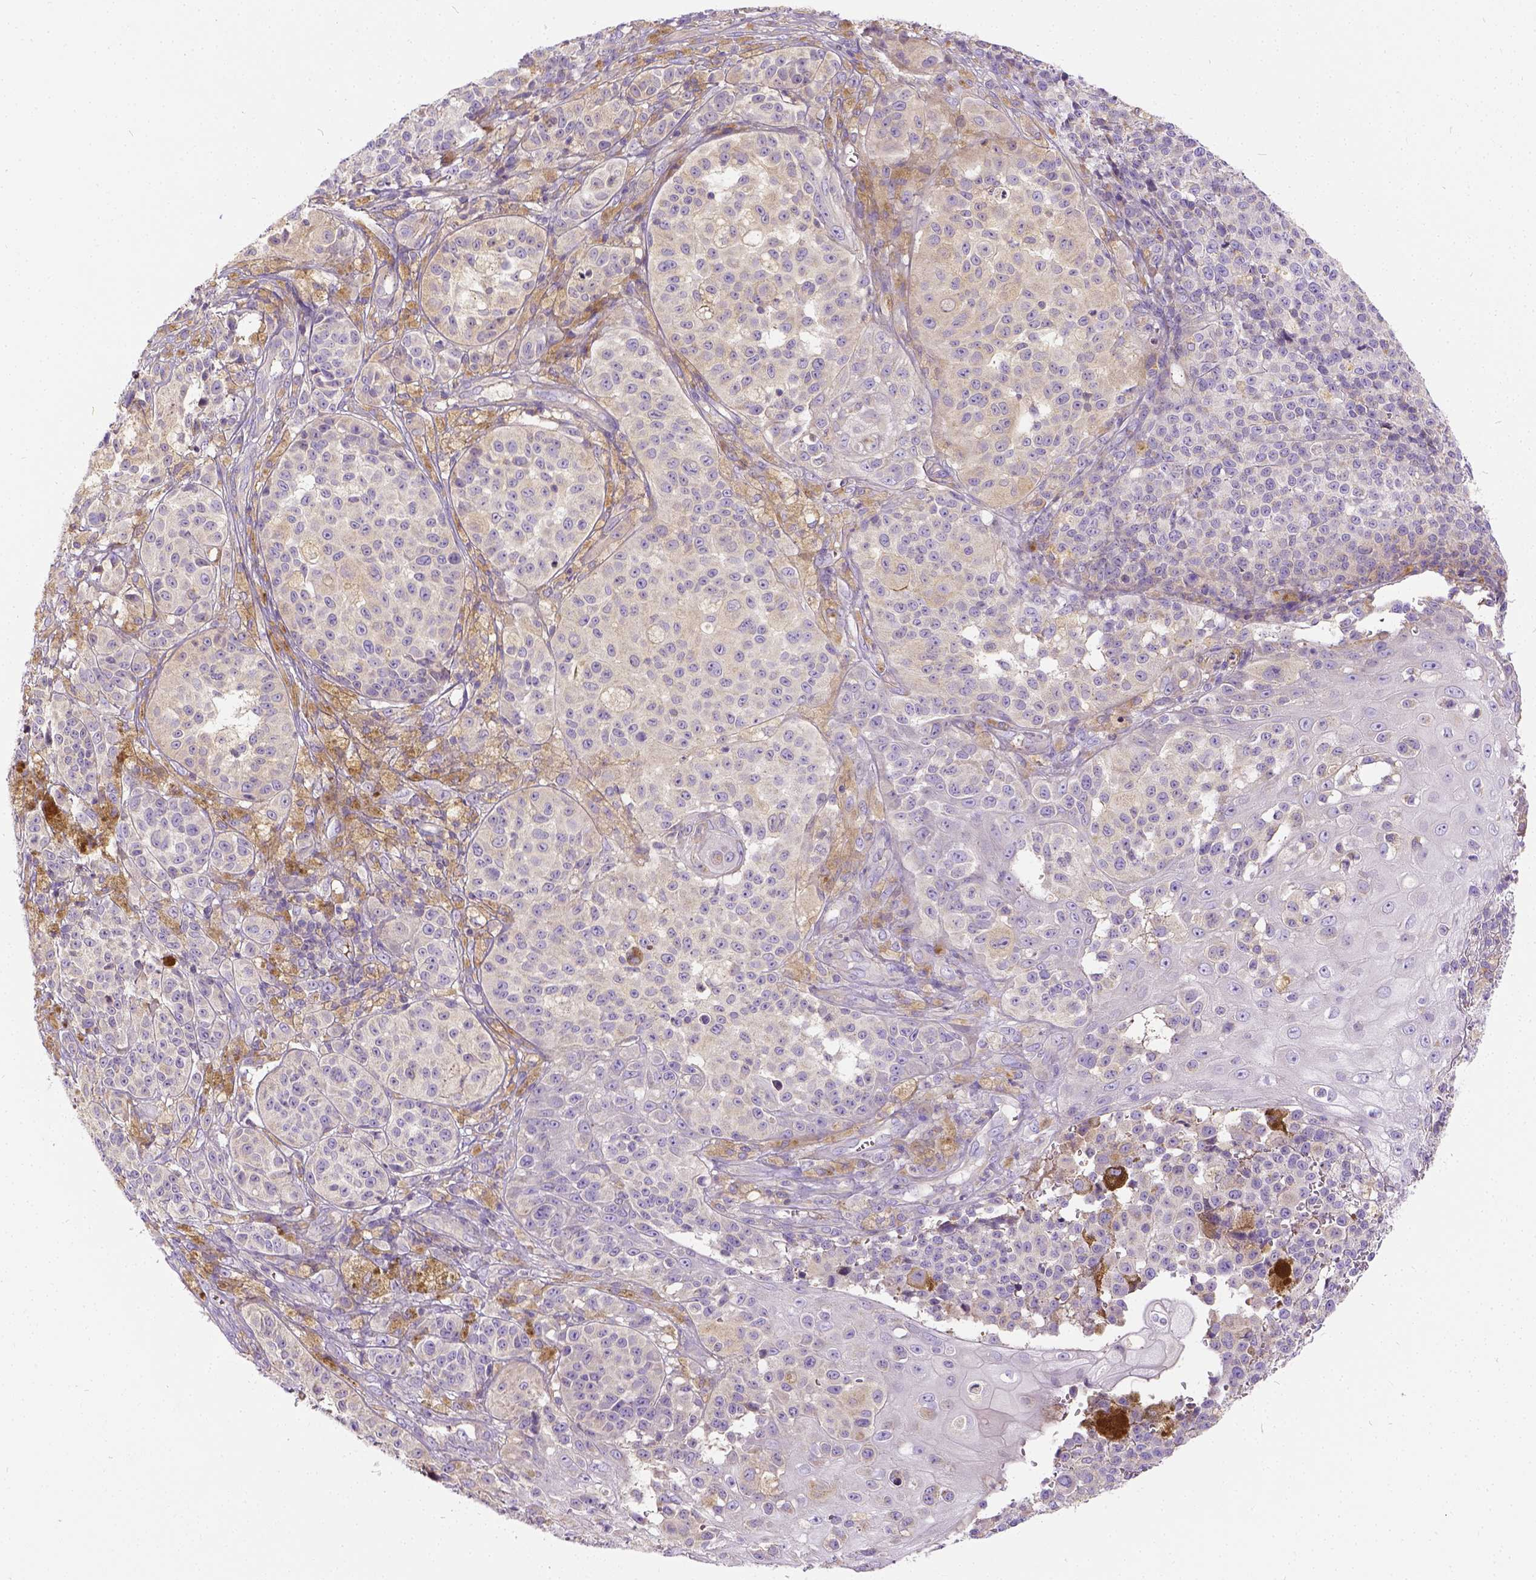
{"staining": {"intensity": "negative", "quantity": "none", "location": "none"}, "tissue": "melanoma", "cell_type": "Tumor cells", "image_type": "cancer", "snomed": [{"axis": "morphology", "description": "Malignant melanoma, NOS"}, {"axis": "topography", "description": "Skin"}], "caption": "Tumor cells are negative for protein expression in human malignant melanoma.", "gene": "CADM4", "patient": {"sex": "female", "age": 58}}